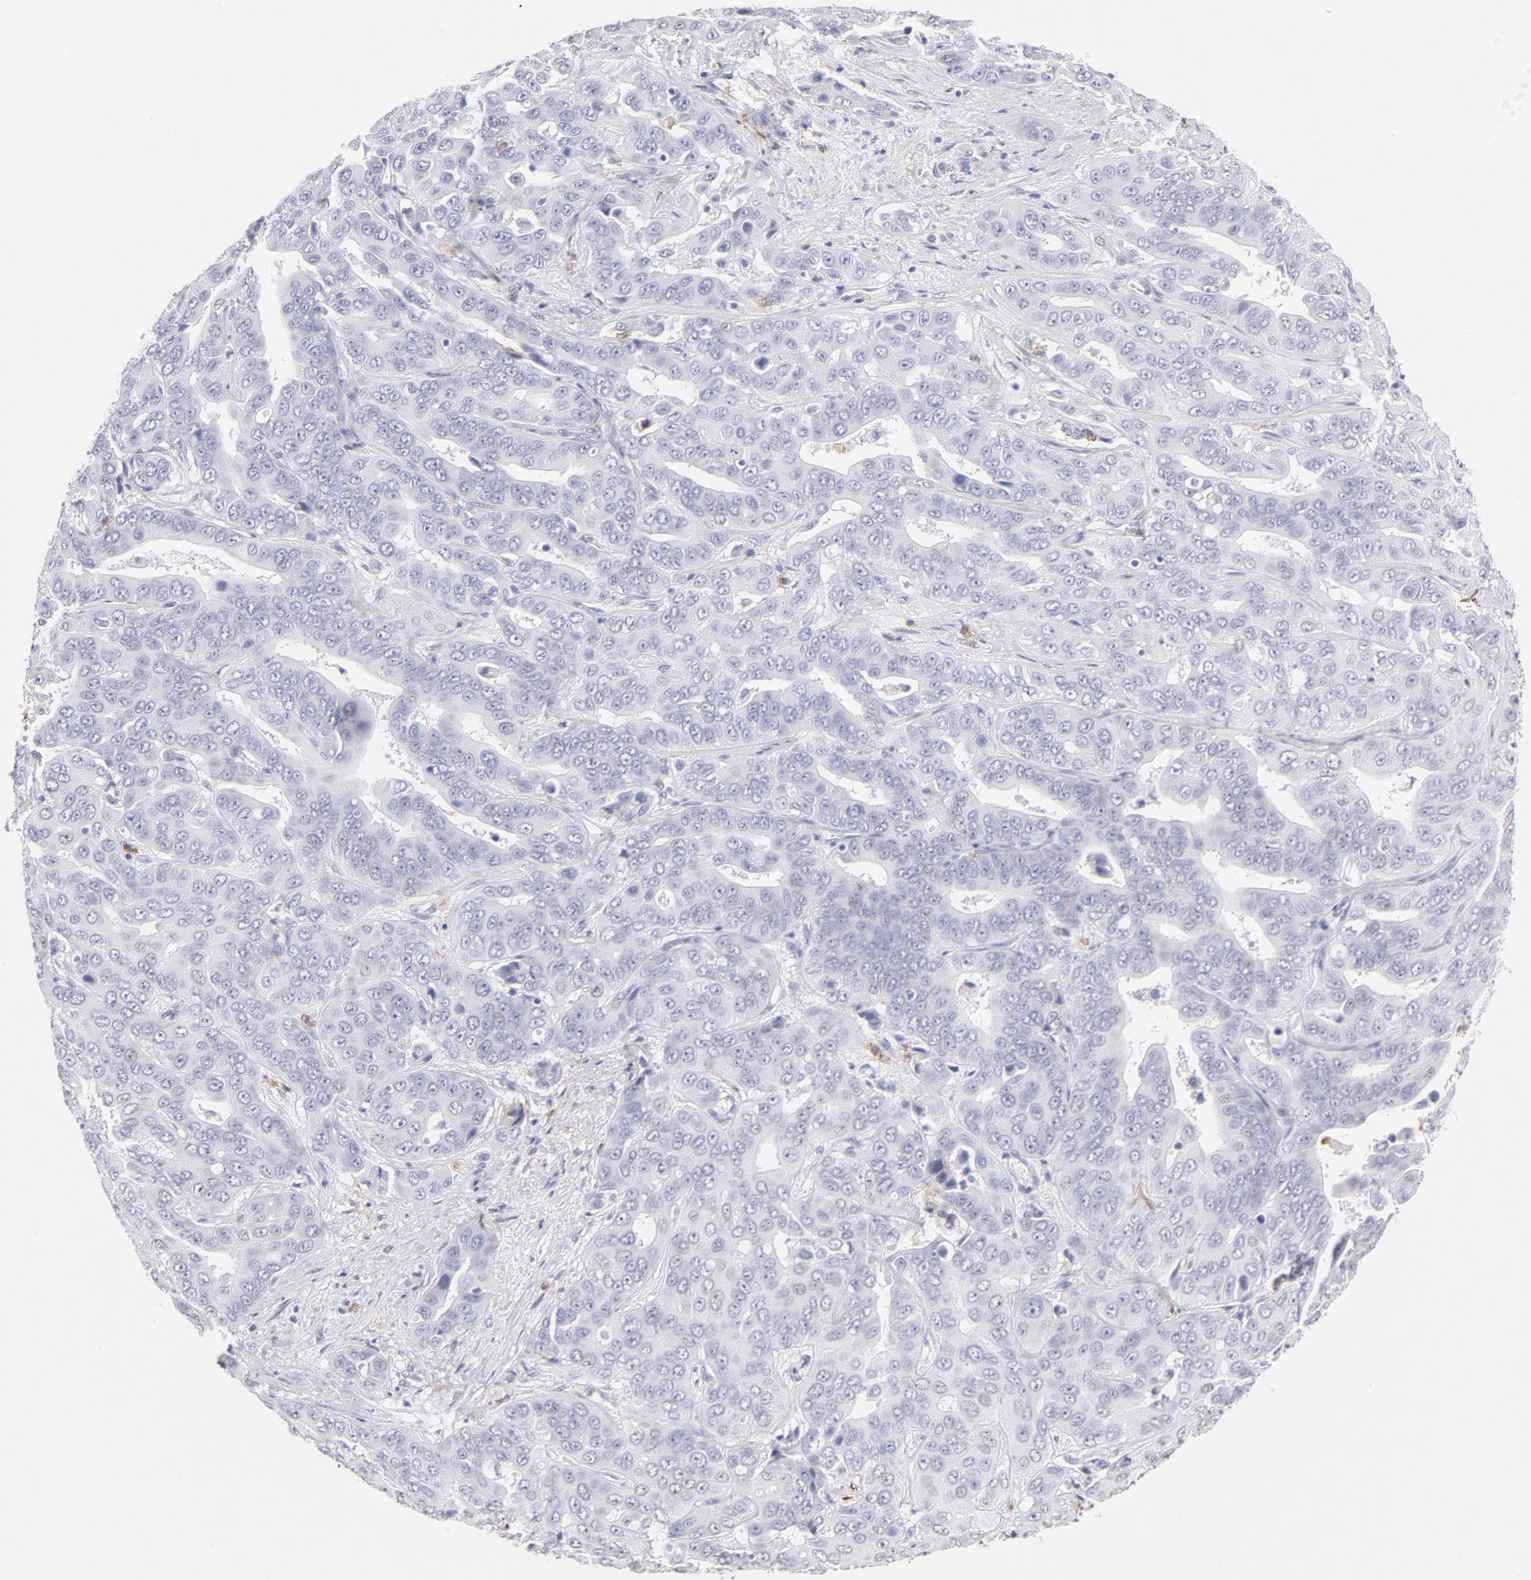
{"staining": {"intensity": "negative", "quantity": "none", "location": "none"}, "tissue": "liver cancer", "cell_type": "Tumor cells", "image_type": "cancer", "snomed": [{"axis": "morphology", "description": "Cholangiocarcinoma"}, {"axis": "topography", "description": "Liver"}], "caption": "The image shows no significant positivity in tumor cells of liver cholangiocarcinoma.", "gene": "LTB4R", "patient": {"sex": "female", "age": 52}}